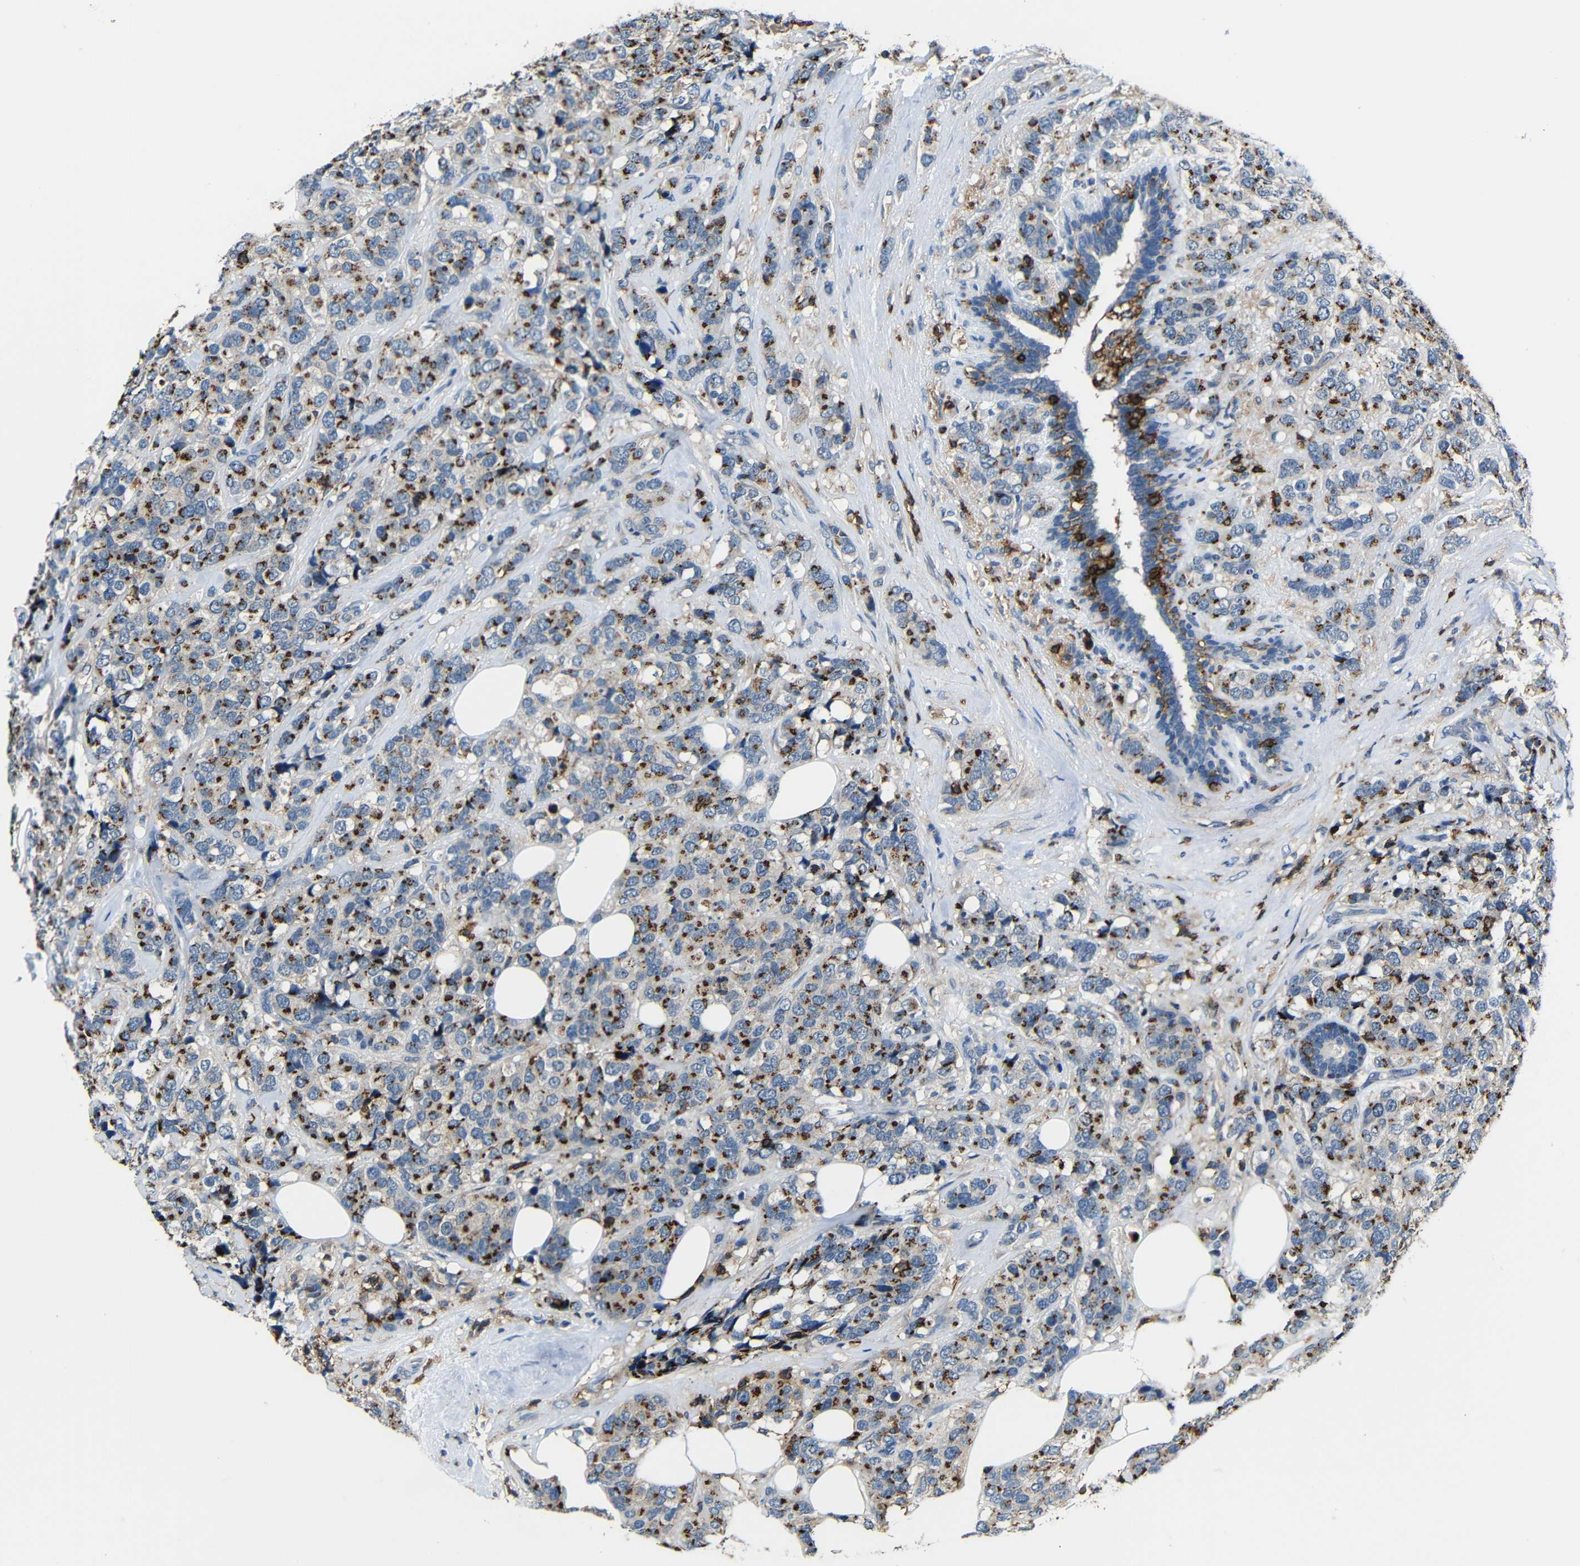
{"staining": {"intensity": "strong", "quantity": "25%-75%", "location": "cytoplasmic/membranous"}, "tissue": "breast cancer", "cell_type": "Tumor cells", "image_type": "cancer", "snomed": [{"axis": "morphology", "description": "Lobular carcinoma"}, {"axis": "topography", "description": "Breast"}], "caption": "Lobular carcinoma (breast) stained for a protein exhibits strong cytoplasmic/membranous positivity in tumor cells.", "gene": "P2RY12", "patient": {"sex": "female", "age": 59}}